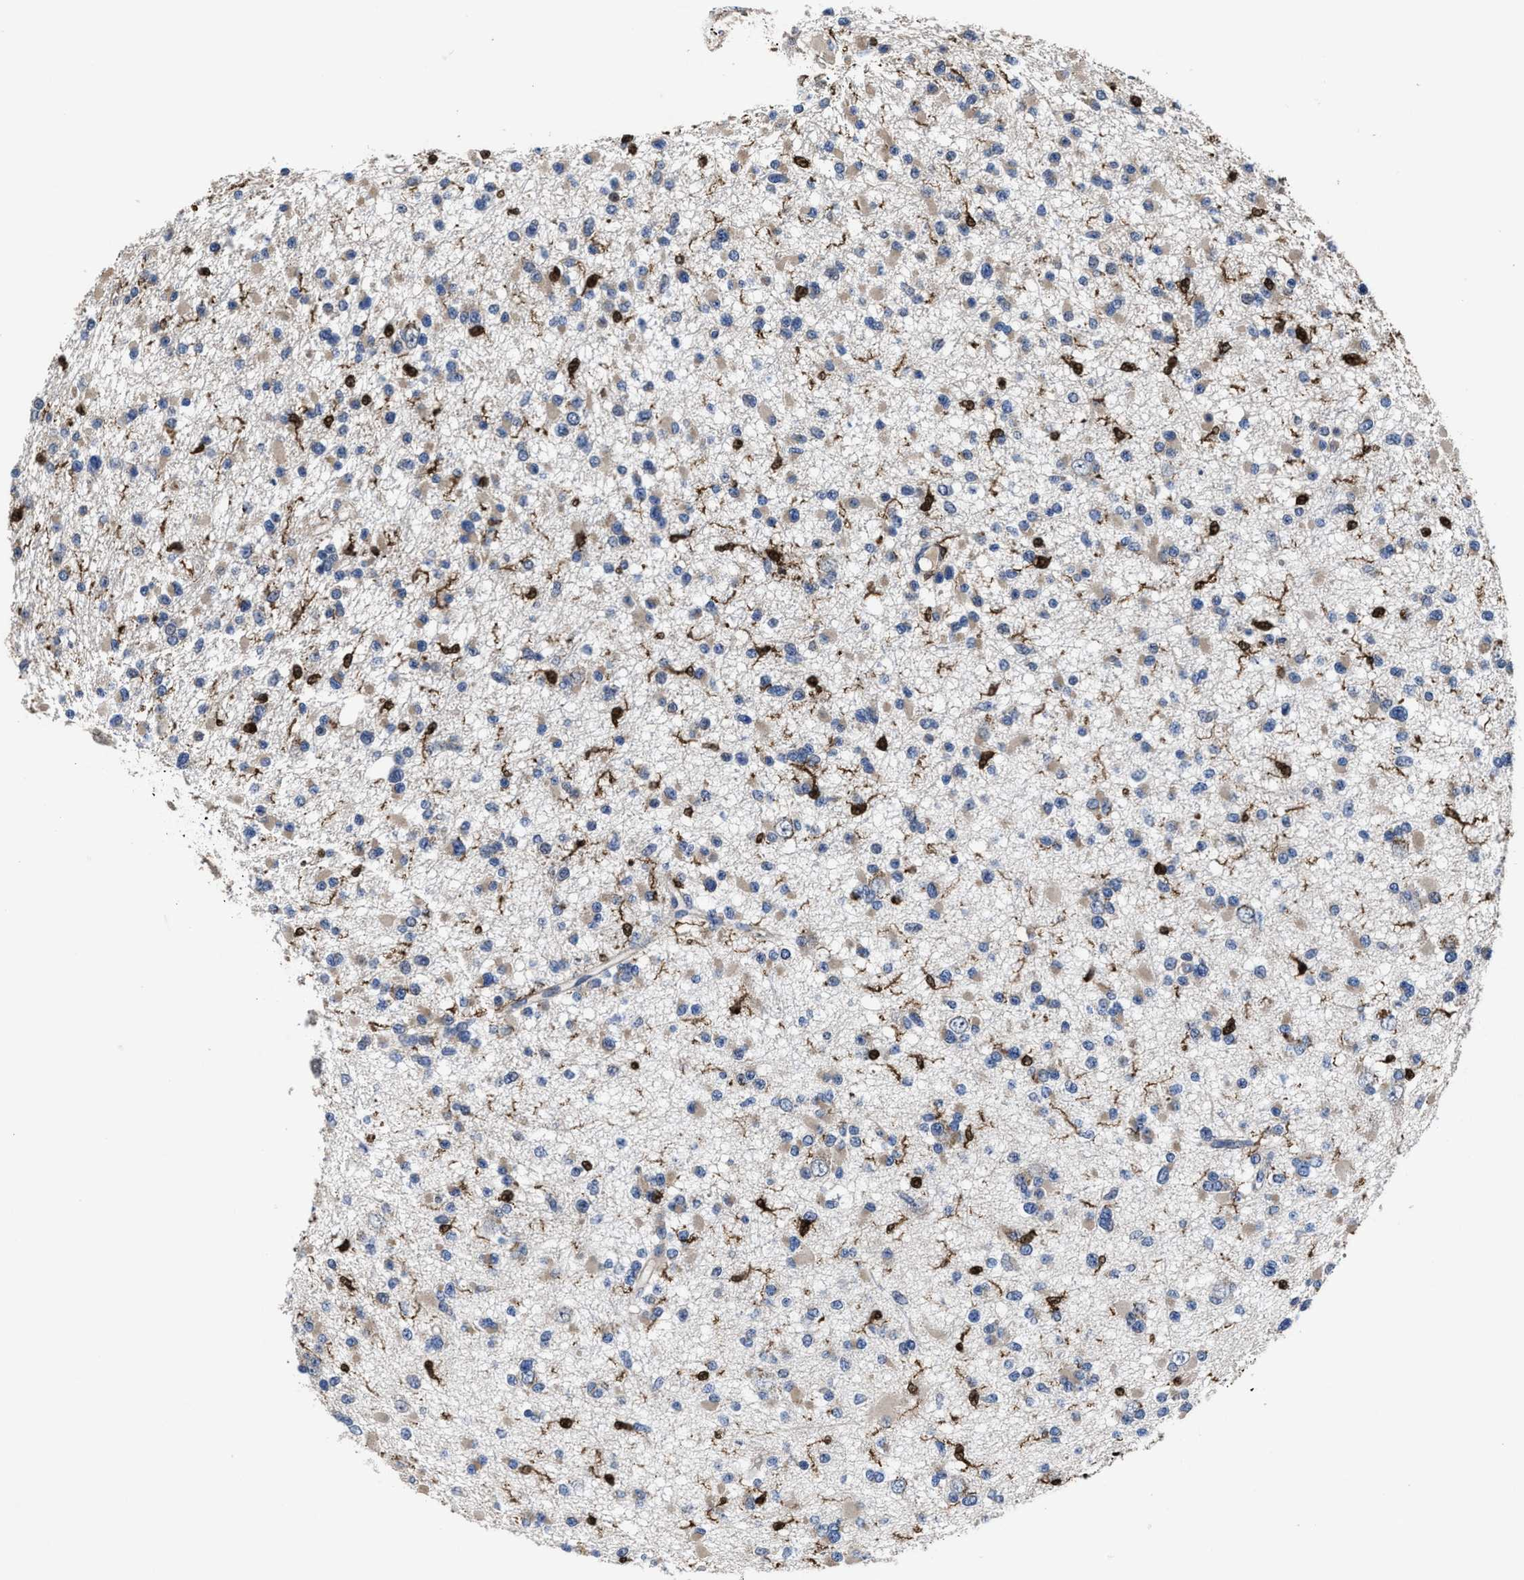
{"staining": {"intensity": "negative", "quantity": "none", "location": "none"}, "tissue": "glioma", "cell_type": "Tumor cells", "image_type": "cancer", "snomed": [{"axis": "morphology", "description": "Glioma, malignant, Low grade"}, {"axis": "topography", "description": "Brain"}], "caption": "Human malignant glioma (low-grade) stained for a protein using immunohistochemistry (IHC) shows no expression in tumor cells.", "gene": "RGS10", "patient": {"sex": "female", "age": 22}}